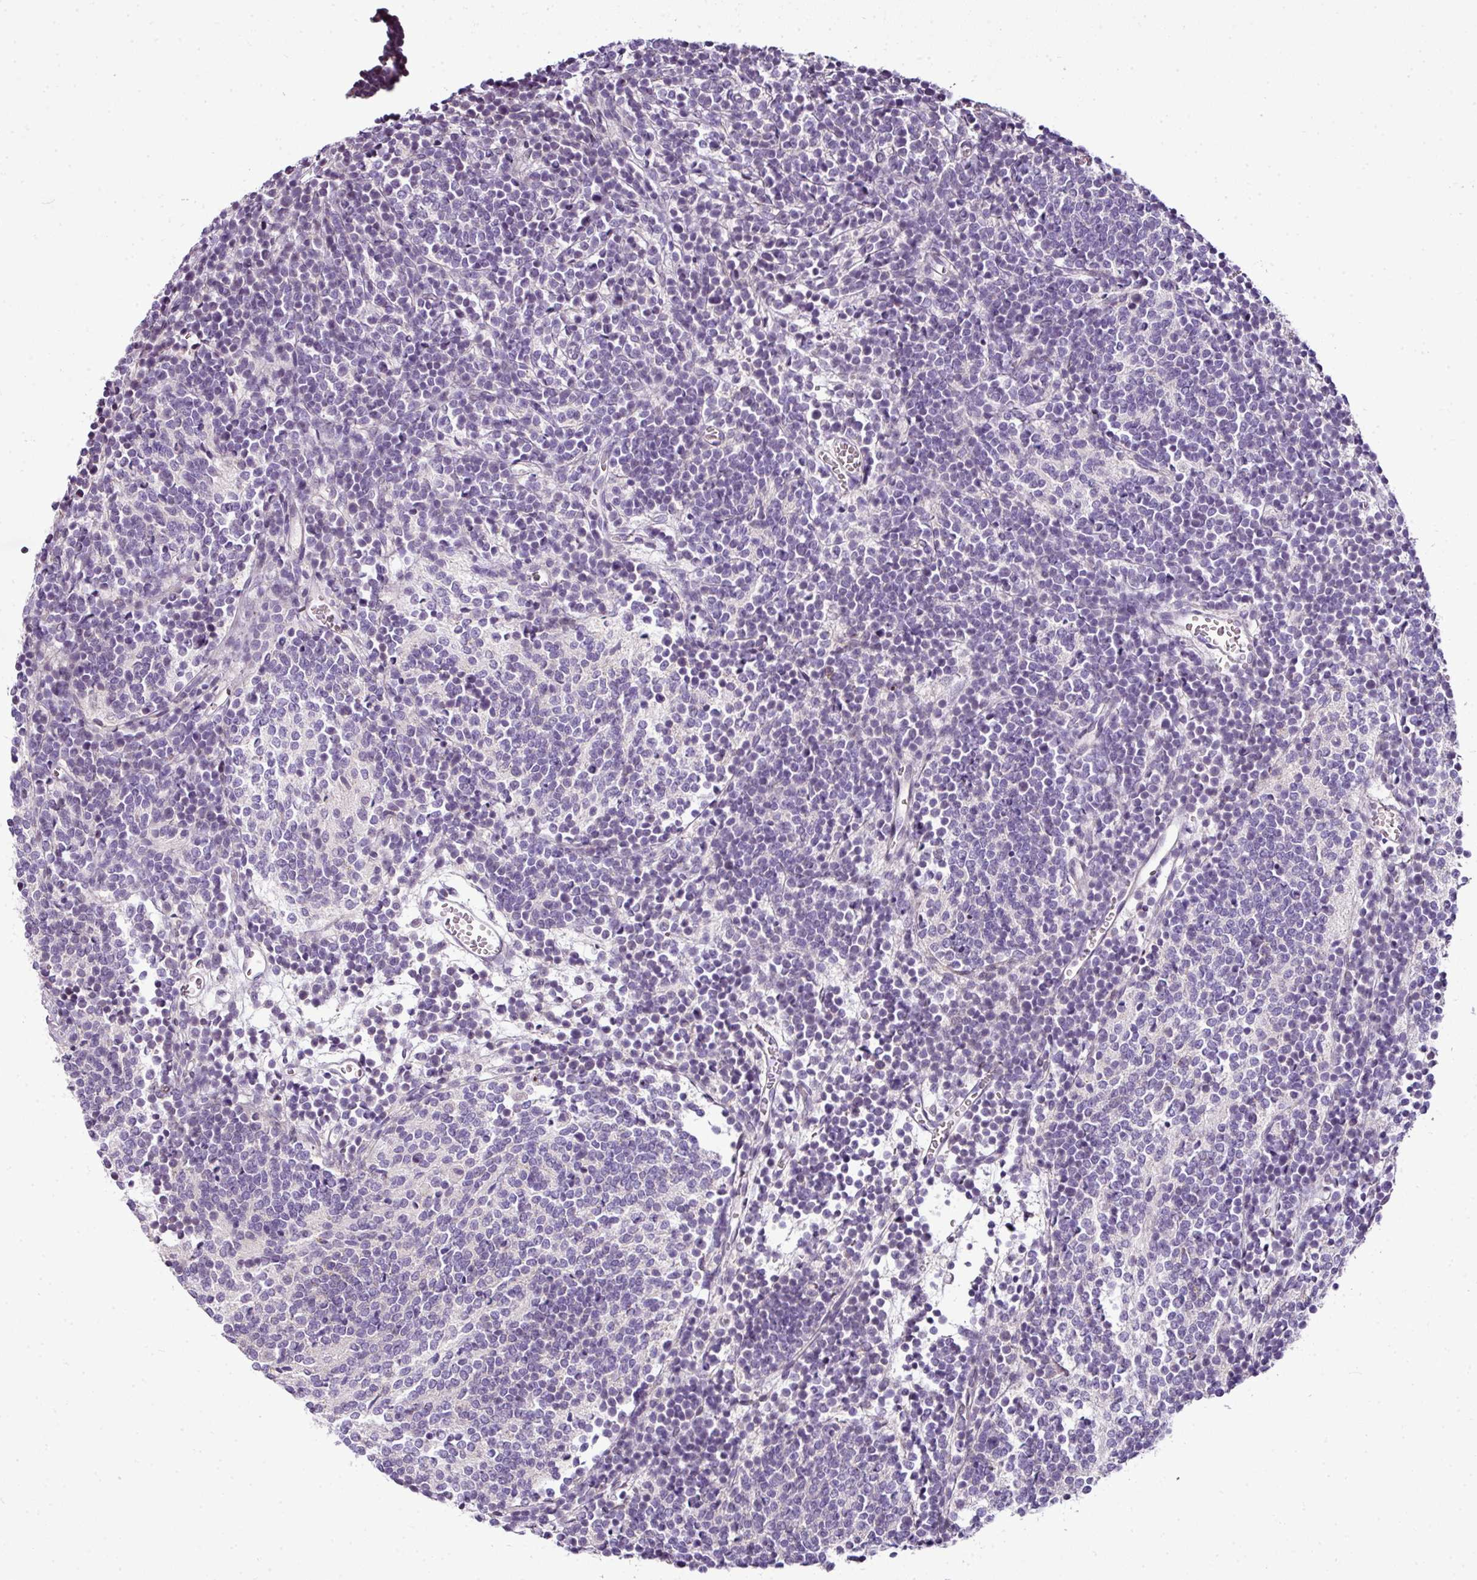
{"staining": {"intensity": "negative", "quantity": "none", "location": "none"}, "tissue": "glioma", "cell_type": "Tumor cells", "image_type": "cancer", "snomed": [{"axis": "morphology", "description": "Glioma, malignant, Low grade"}, {"axis": "topography", "description": "Brain"}], "caption": "Tumor cells are negative for brown protein staining in malignant low-grade glioma.", "gene": "TEX30", "patient": {"sex": "female", "age": 1}}